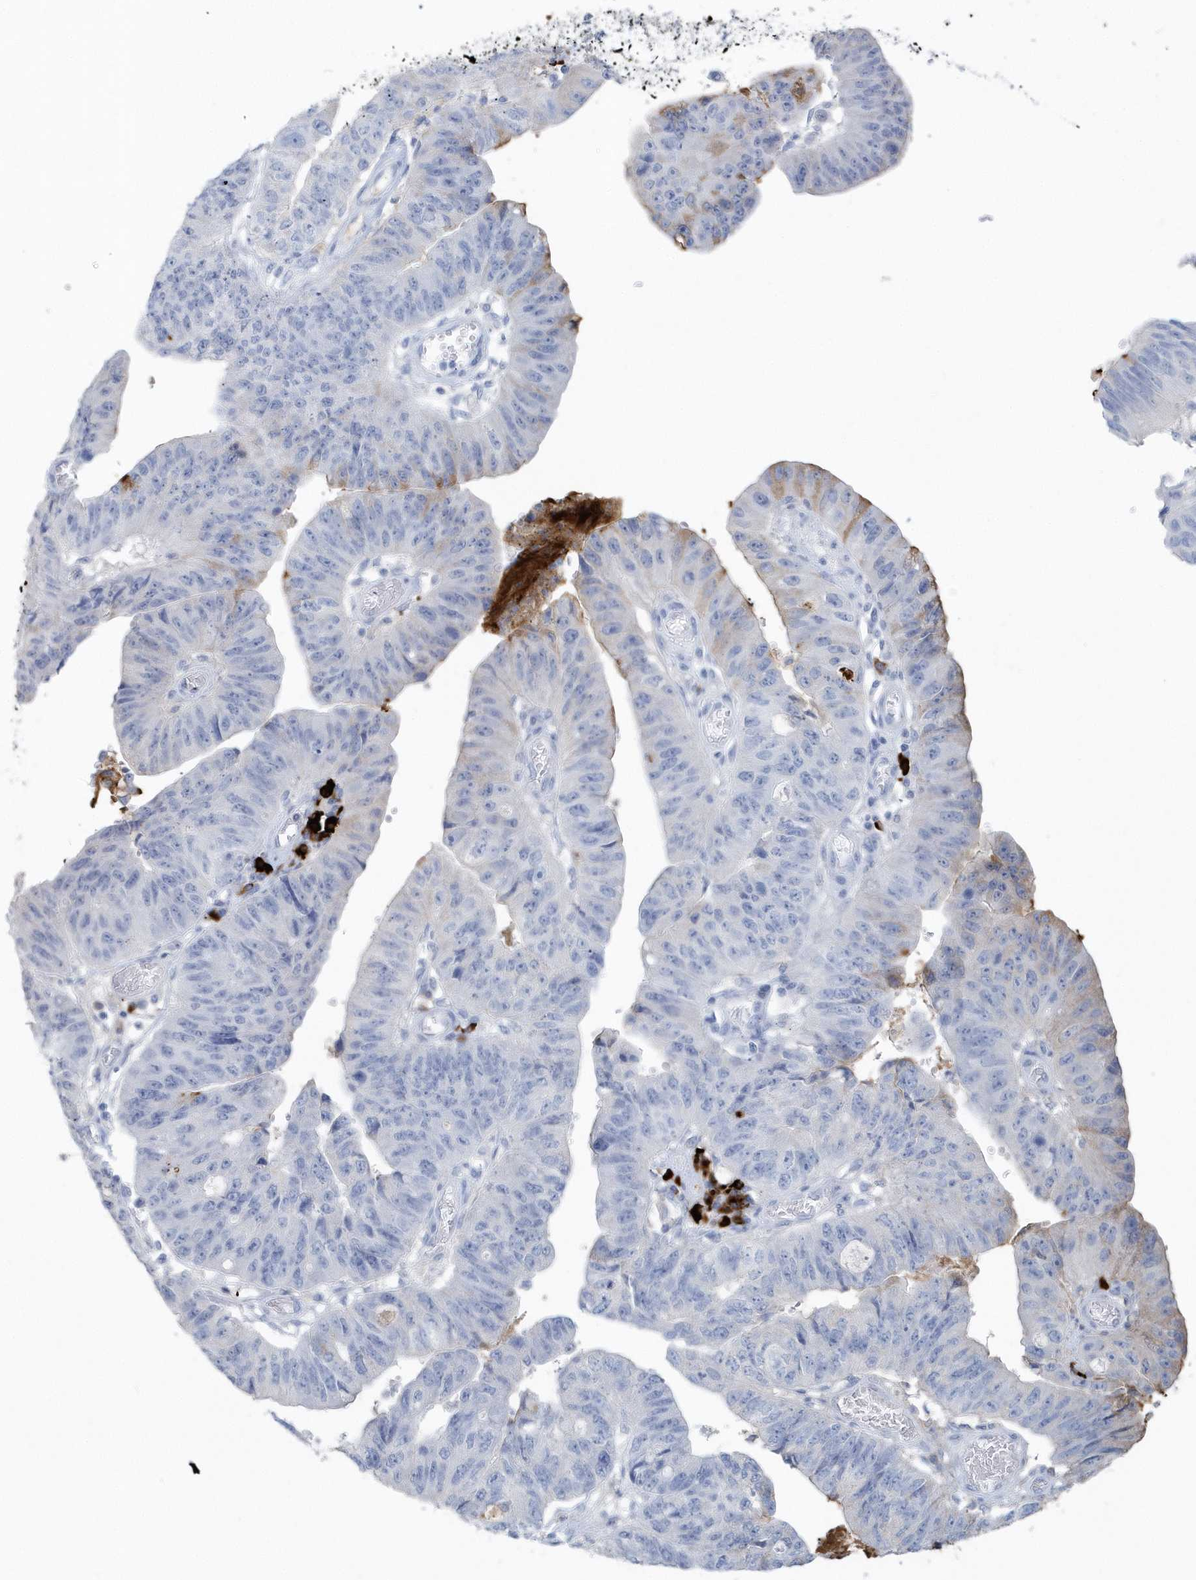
{"staining": {"intensity": "strong", "quantity": "<25%", "location": "cytoplasmic/membranous"}, "tissue": "stomach cancer", "cell_type": "Tumor cells", "image_type": "cancer", "snomed": [{"axis": "morphology", "description": "Adenocarcinoma, NOS"}, {"axis": "topography", "description": "Stomach"}], "caption": "The micrograph reveals a brown stain indicating the presence of a protein in the cytoplasmic/membranous of tumor cells in stomach adenocarcinoma. (Stains: DAB (3,3'-diaminobenzidine) in brown, nuclei in blue, Microscopy: brightfield microscopy at high magnification).", "gene": "JCHAIN", "patient": {"sex": "male", "age": 59}}